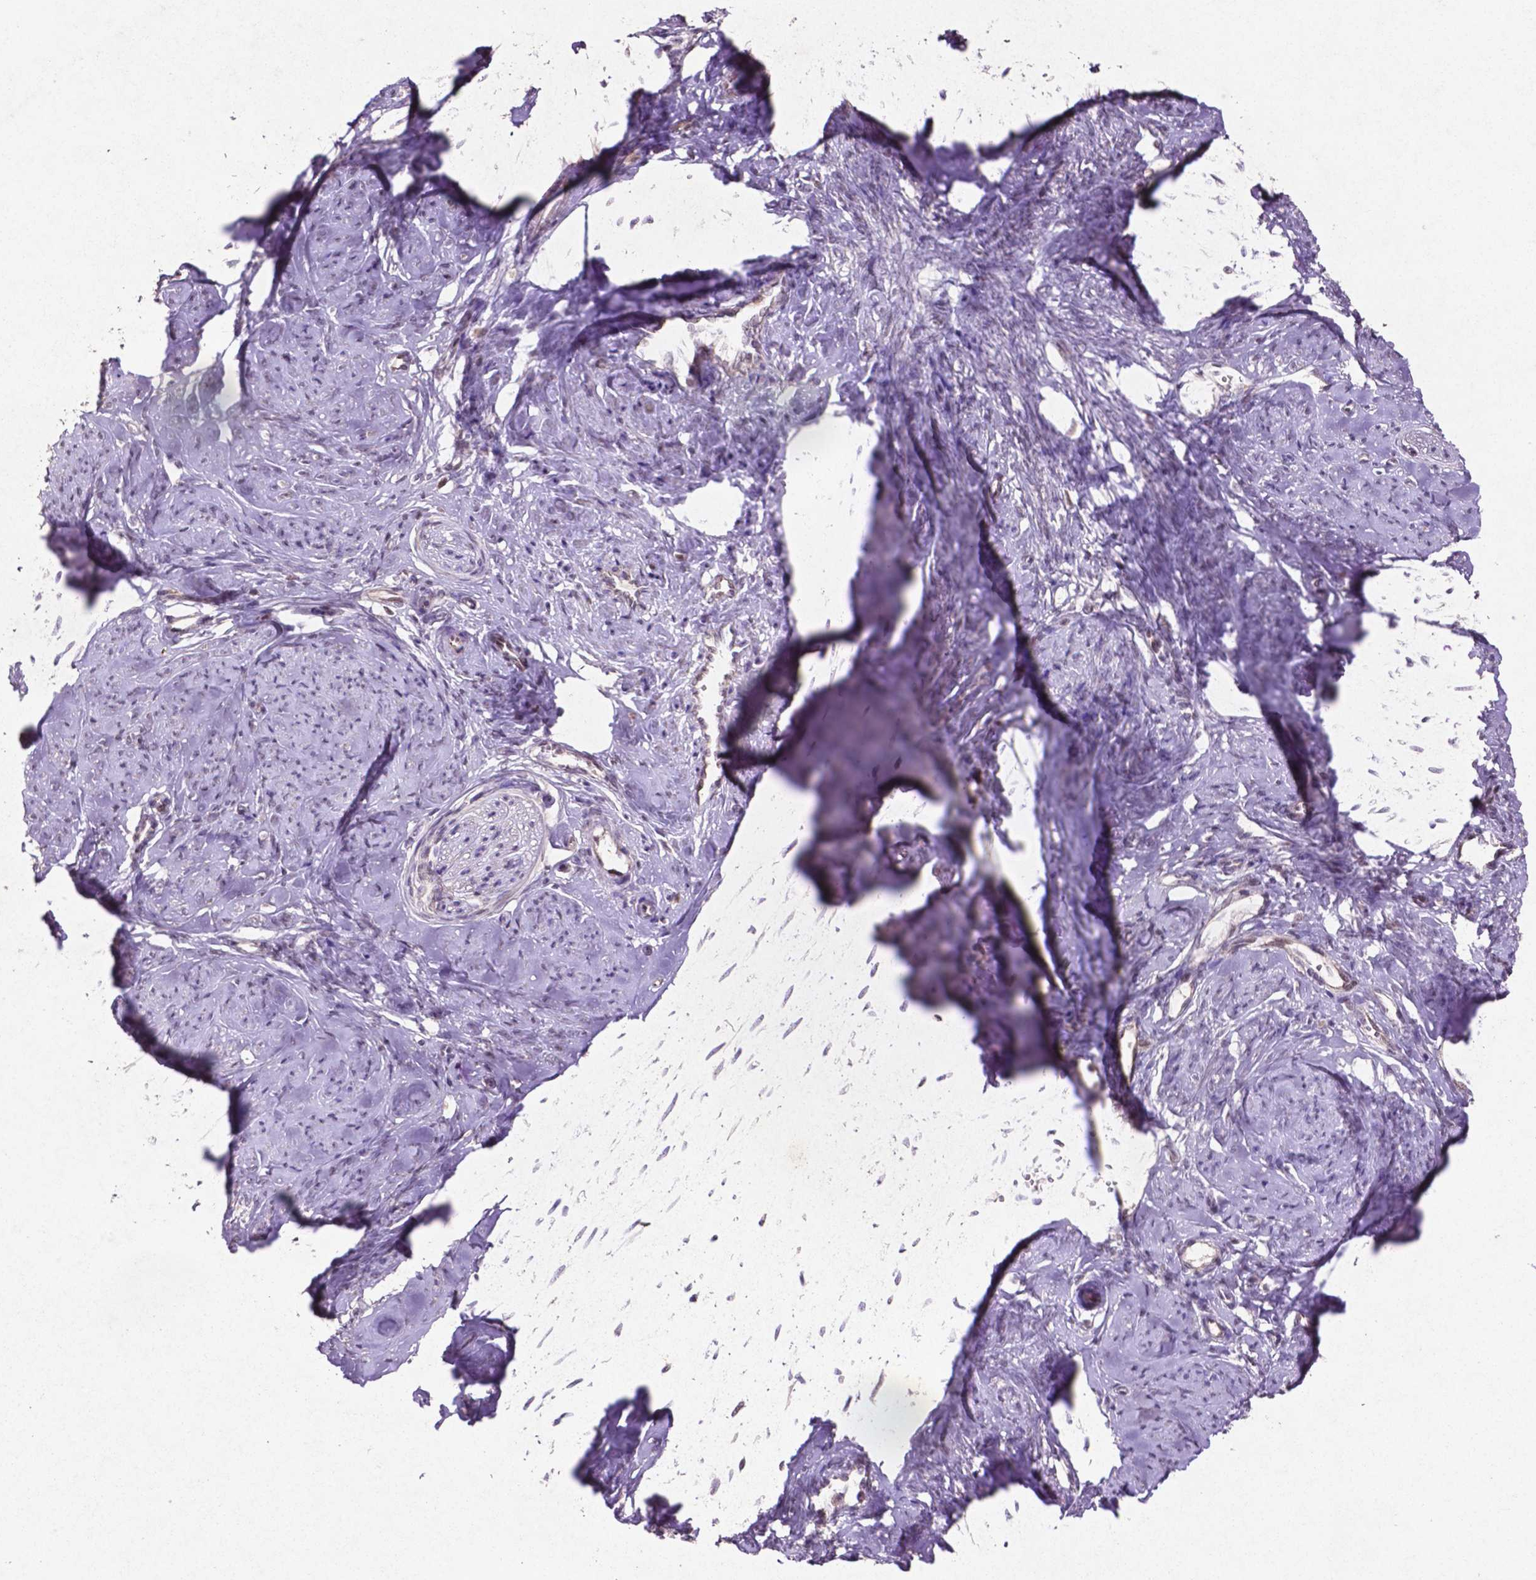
{"staining": {"intensity": "negative", "quantity": "none", "location": "none"}, "tissue": "smooth muscle", "cell_type": "Smooth muscle cells", "image_type": "normal", "snomed": [{"axis": "morphology", "description": "Normal tissue, NOS"}, {"axis": "topography", "description": "Smooth muscle"}], "caption": "A high-resolution histopathology image shows immunohistochemistry (IHC) staining of benign smooth muscle, which reveals no significant staining in smooth muscle cells.", "gene": "GLRX", "patient": {"sex": "female", "age": 48}}